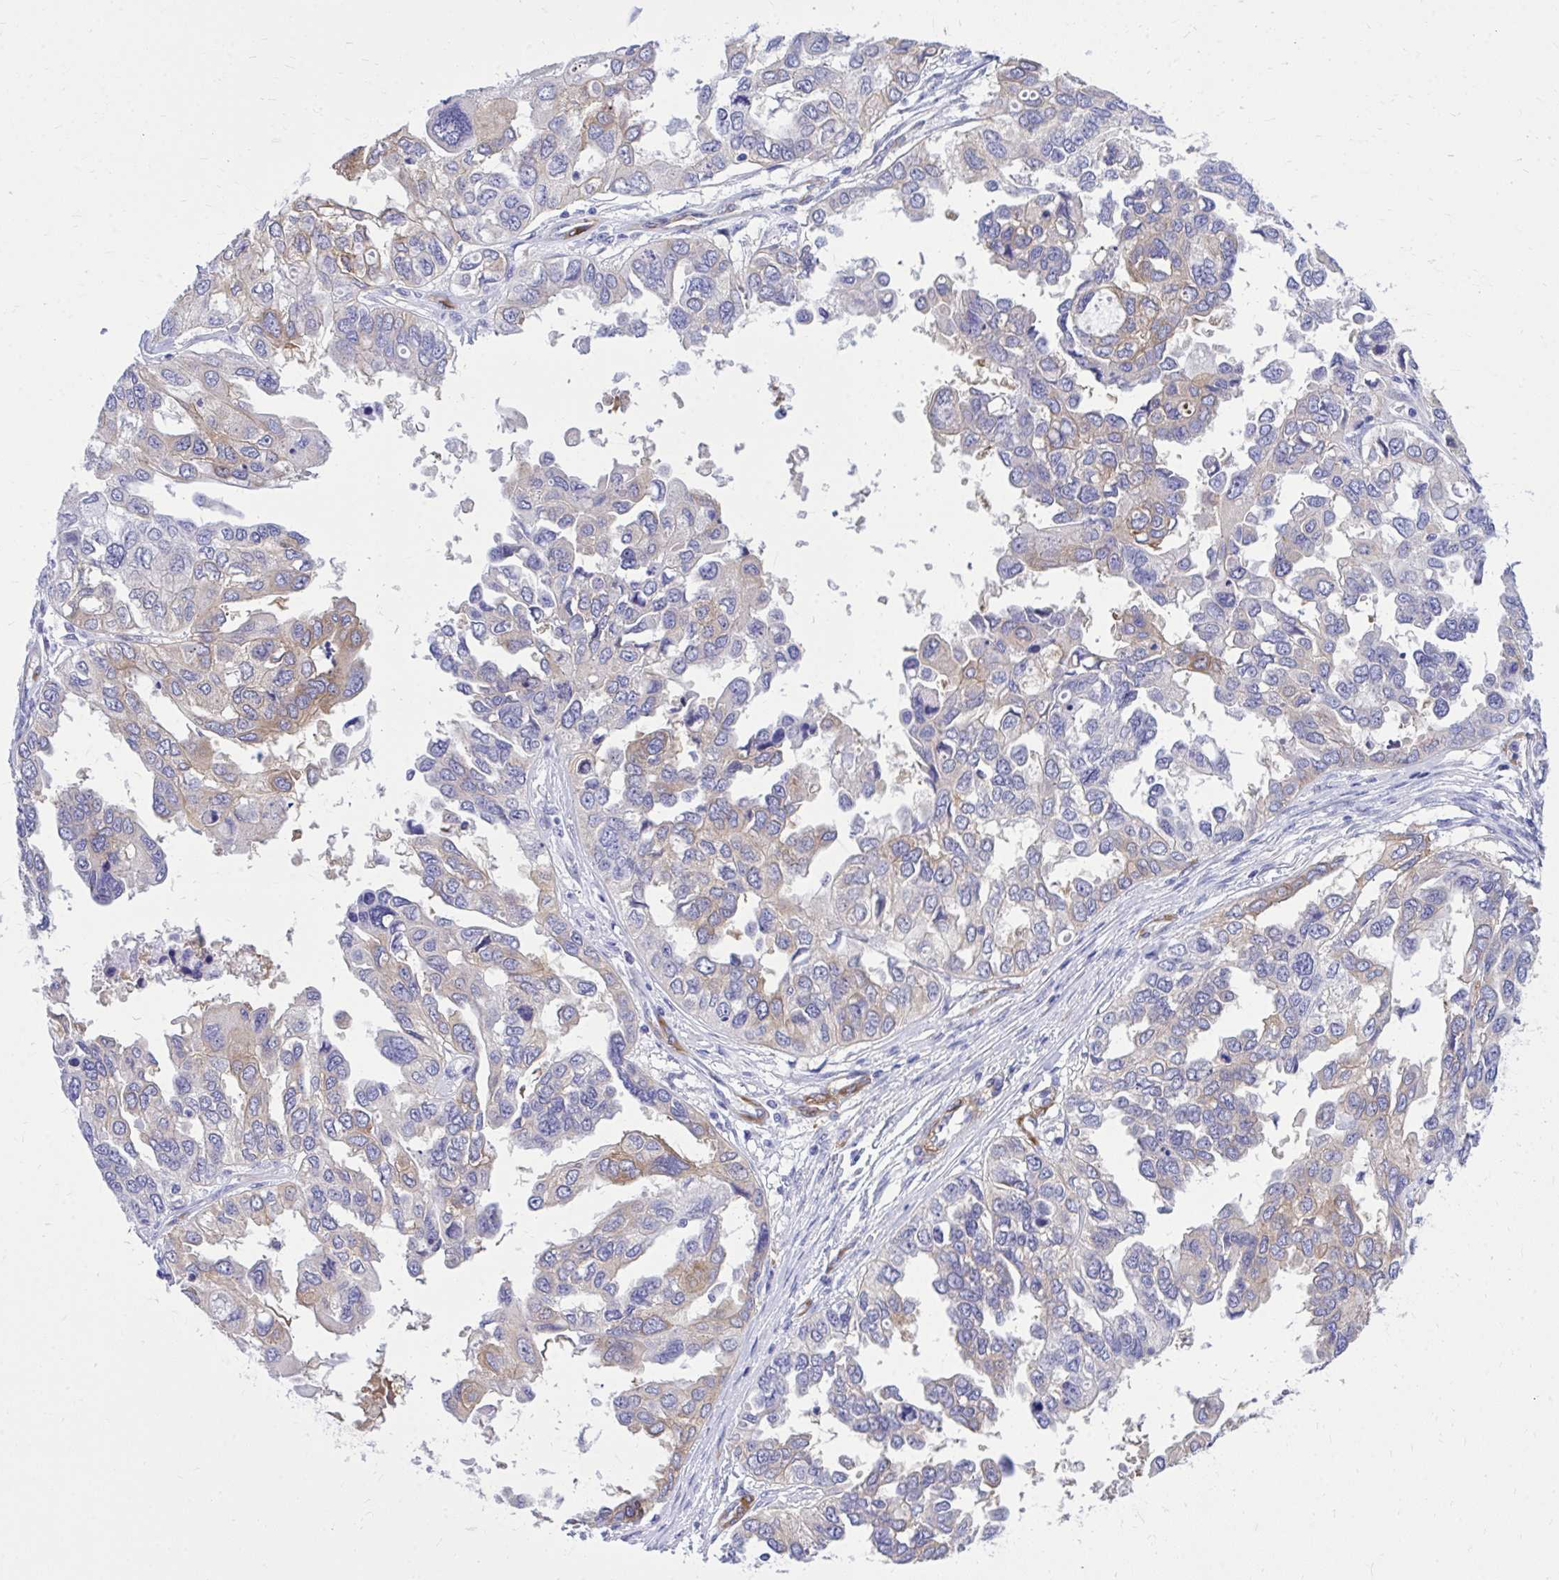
{"staining": {"intensity": "weak", "quantity": "<25%", "location": "cytoplasmic/membranous"}, "tissue": "ovarian cancer", "cell_type": "Tumor cells", "image_type": "cancer", "snomed": [{"axis": "morphology", "description": "Cystadenocarcinoma, serous, NOS"}, {"axis": "topography", "description": "Ovary"}], "caption": "DAB (3,3'-diaminobenzidine) immunohistochemical staining of ovarian serous cystadenocarcinoma reveals no significant expression in tumor cells. Brightfield microscopy of immunohistochemistry (IHC) stained with DAB (brown) and hematoxylin (blue), captured at high magnification.", "gene": "EPB41L1", "patient": {"sex": "female", "age": 53}}